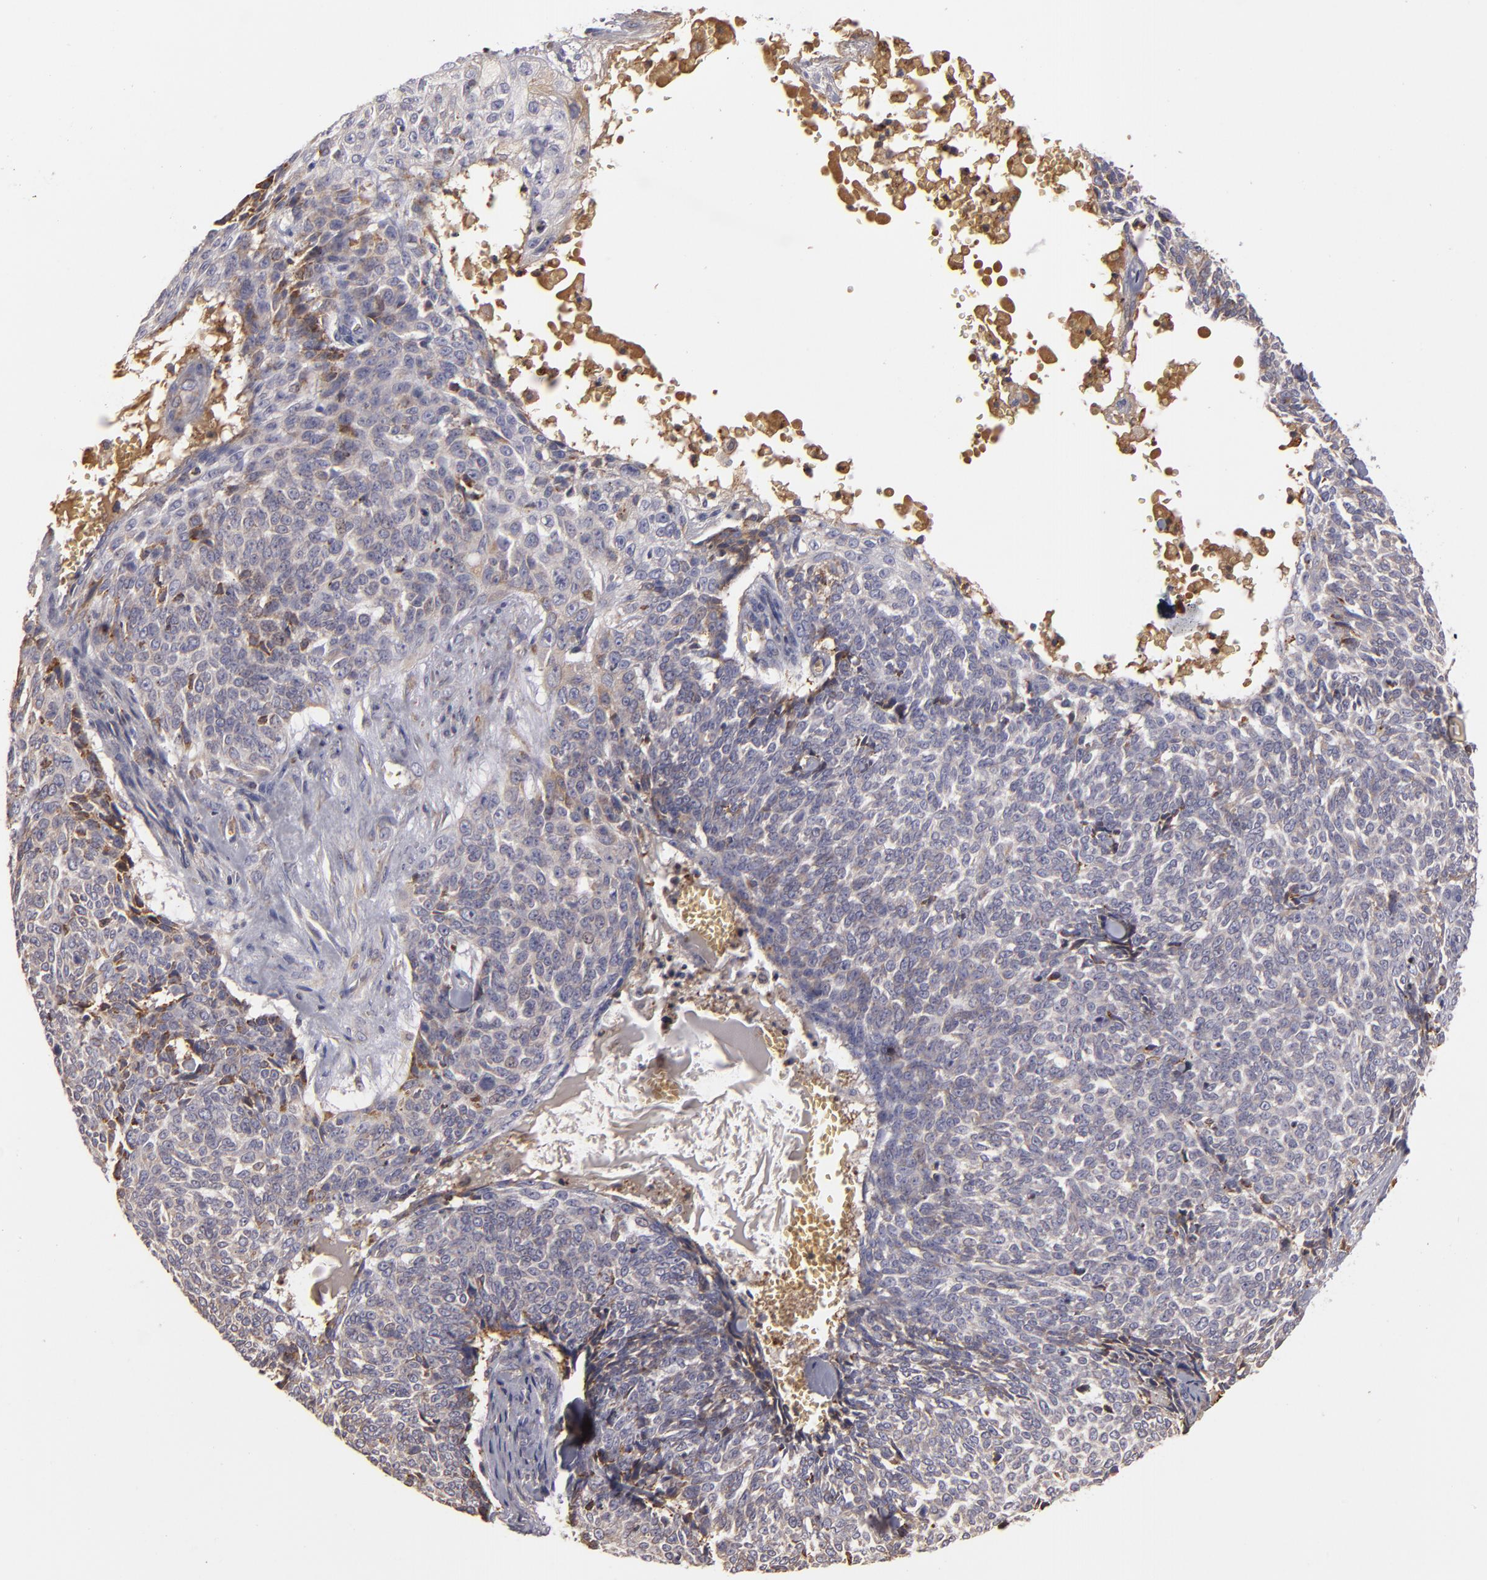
{"staining": {"intensity": "weak", "quantity": "25%-75%", "location": "cytoplasmic/membranous"}, "tissue": "skin cancer", "cell_type": "Tumor cells", "image_type": "cancer", "snomed": [{"axis": "morphology", "description": "Basal cell carcinoma"}, {"axis": "topography", "description": "Skin"}], "caption": "A brown stain shows weak cytoplasmic/membranous staining of a protein in human skin basal cell carcinoma tumor cells.", "gene": "CFB", "patient": {"sex": "female", "age": 89}}